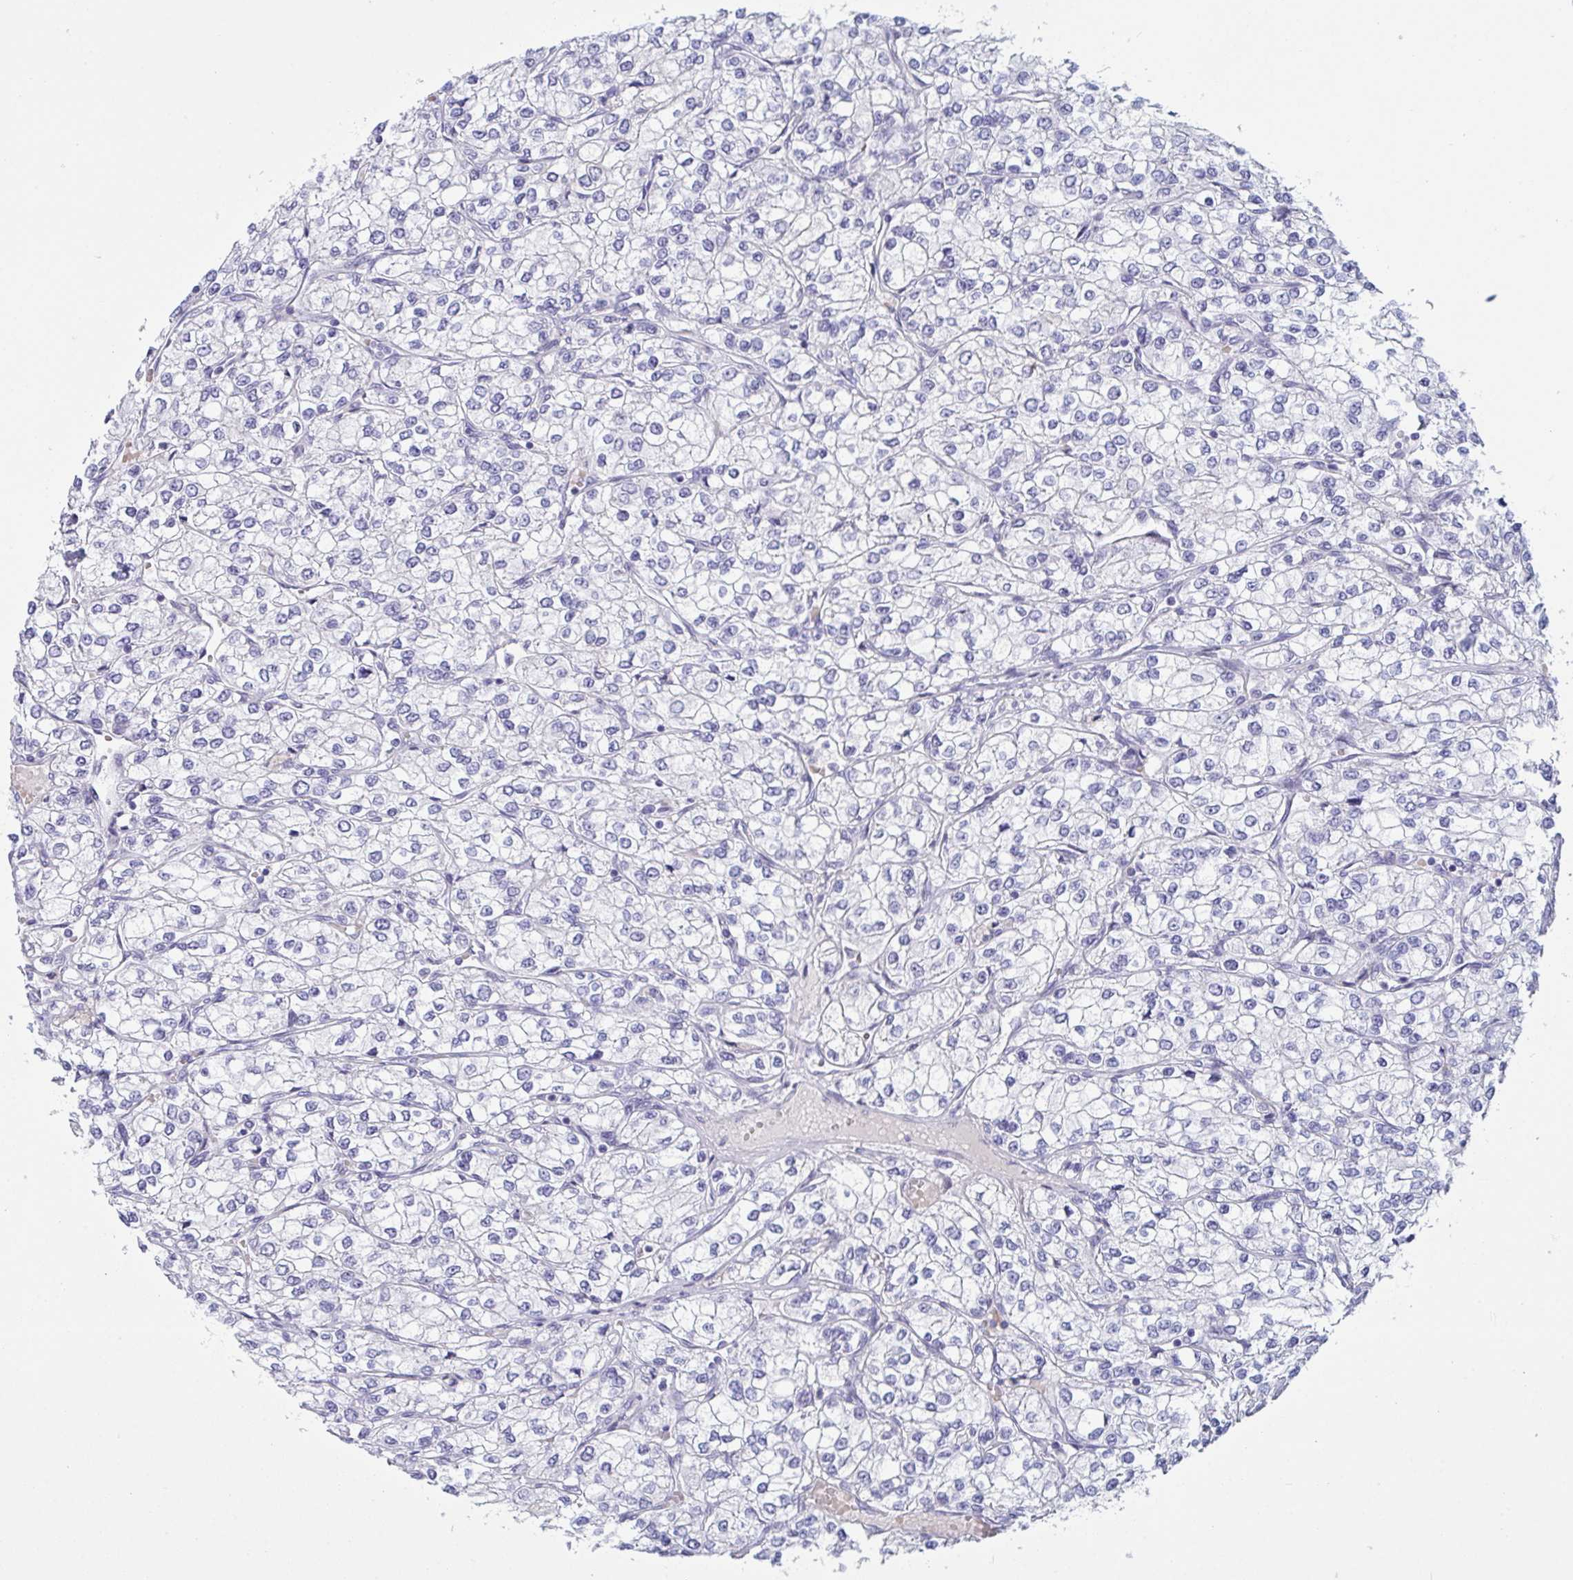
{"staining": {"intensity": "negative", "quantity": "none", "location": "none"}, "tissue": "renal cancer", "cell_type": "Tumor cells", "image_type": "cancer", "snomed": [{"axis": "morphology", "description": "Adenocarcinoma, NOS"}, {"axis": "topography", "description": "Kidney"}], "caption": "Renal cancer (adenocarcinoma) stained for a protein using immunohistochemistry exhibits no positivity tumor cells.", "gene": "TAS2R38", "patient": {"sex": "male", "age": 80}}